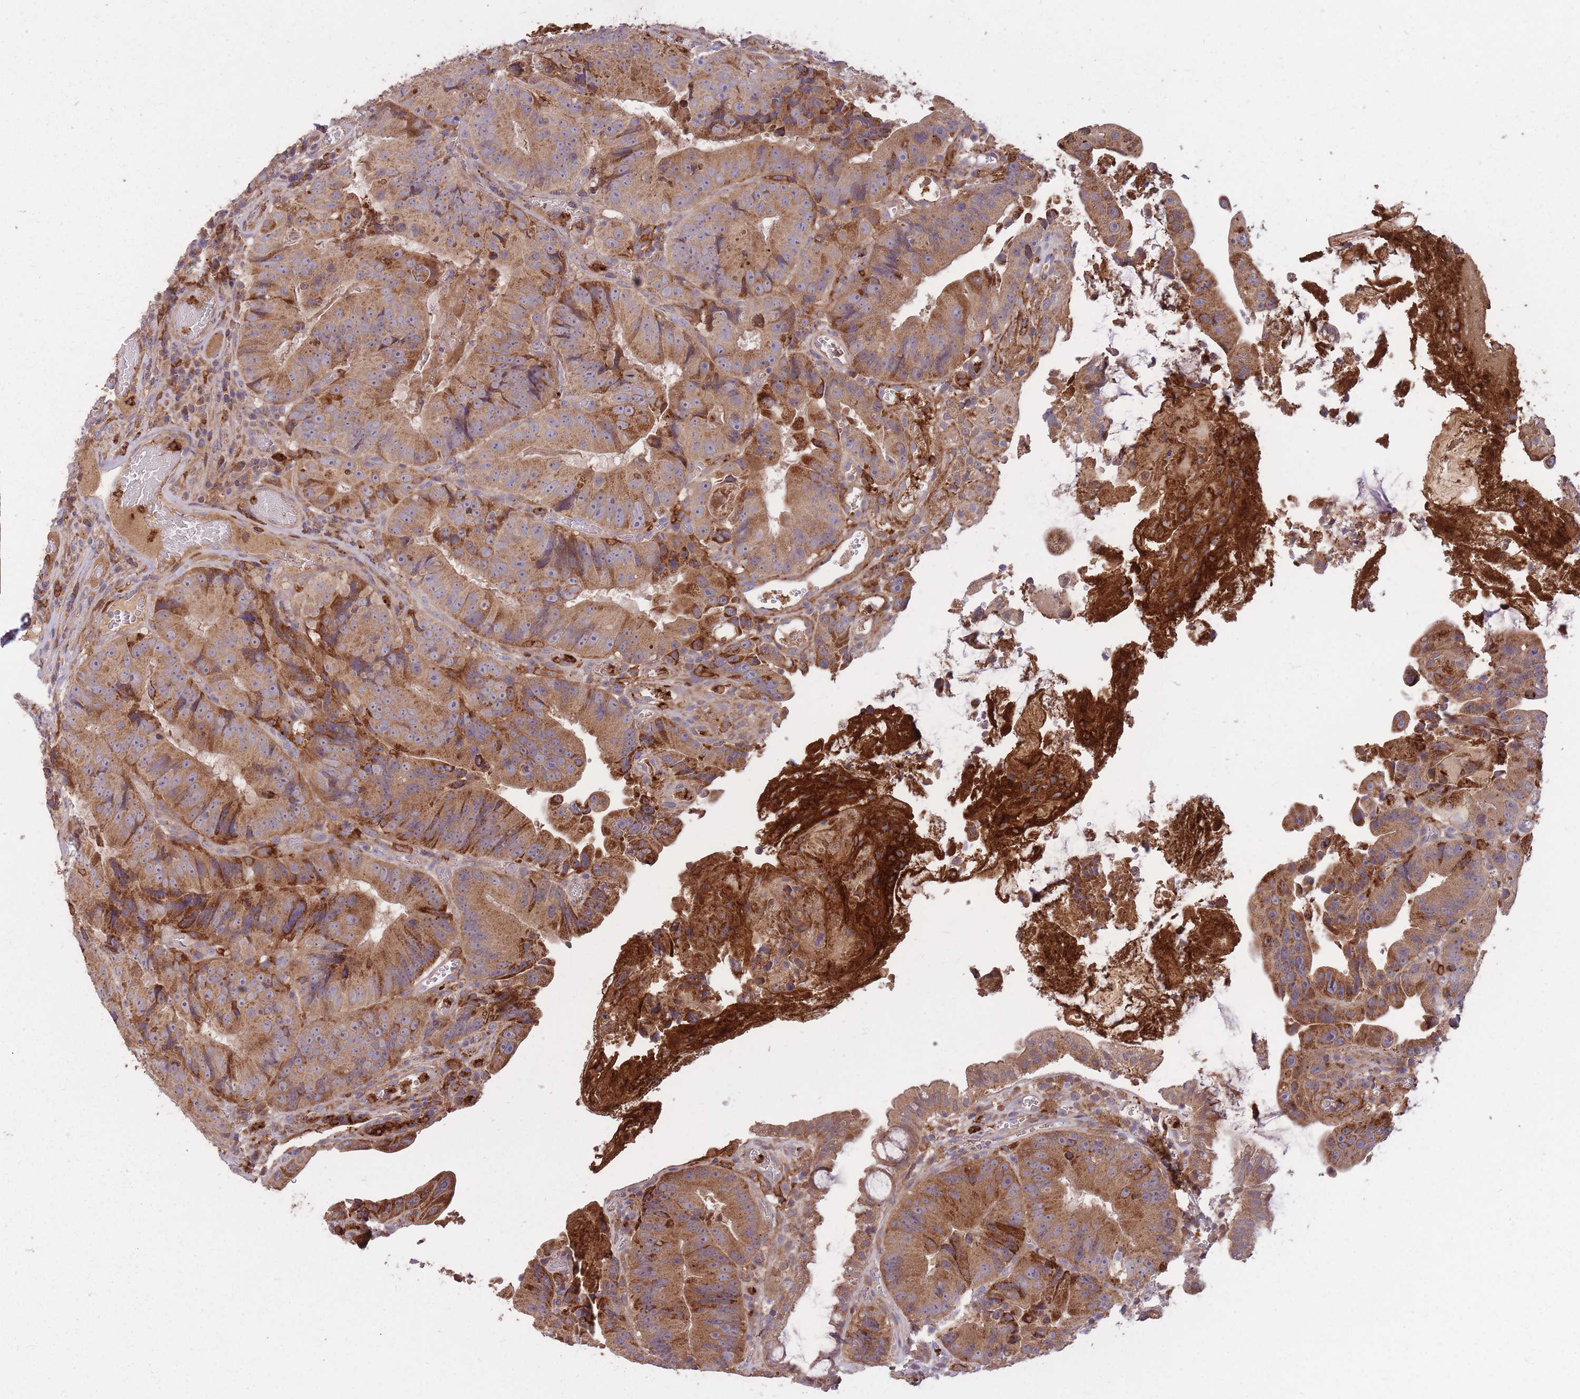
{"staining": {"intensity": "moderate", "quantity": ">75%", "location": "cytoplasmic/membranous"}, "tissue": "colorectal cancer", "cell_type": "Tumor cells", "image_type": "cancer", "snomed": [{"axis": "morphology", "description": "Adenocarcinoma, NOS"}, {"axis": "topography", "description": "Colon"}], "caption": "Colorectal cancer stained with a brown dye displays moderate cytoplasmic/membranous positive staining in about >75% of tumor cells.", "gene": "IGF2BP2", "patient": {"sex": "female", "age": 86}}